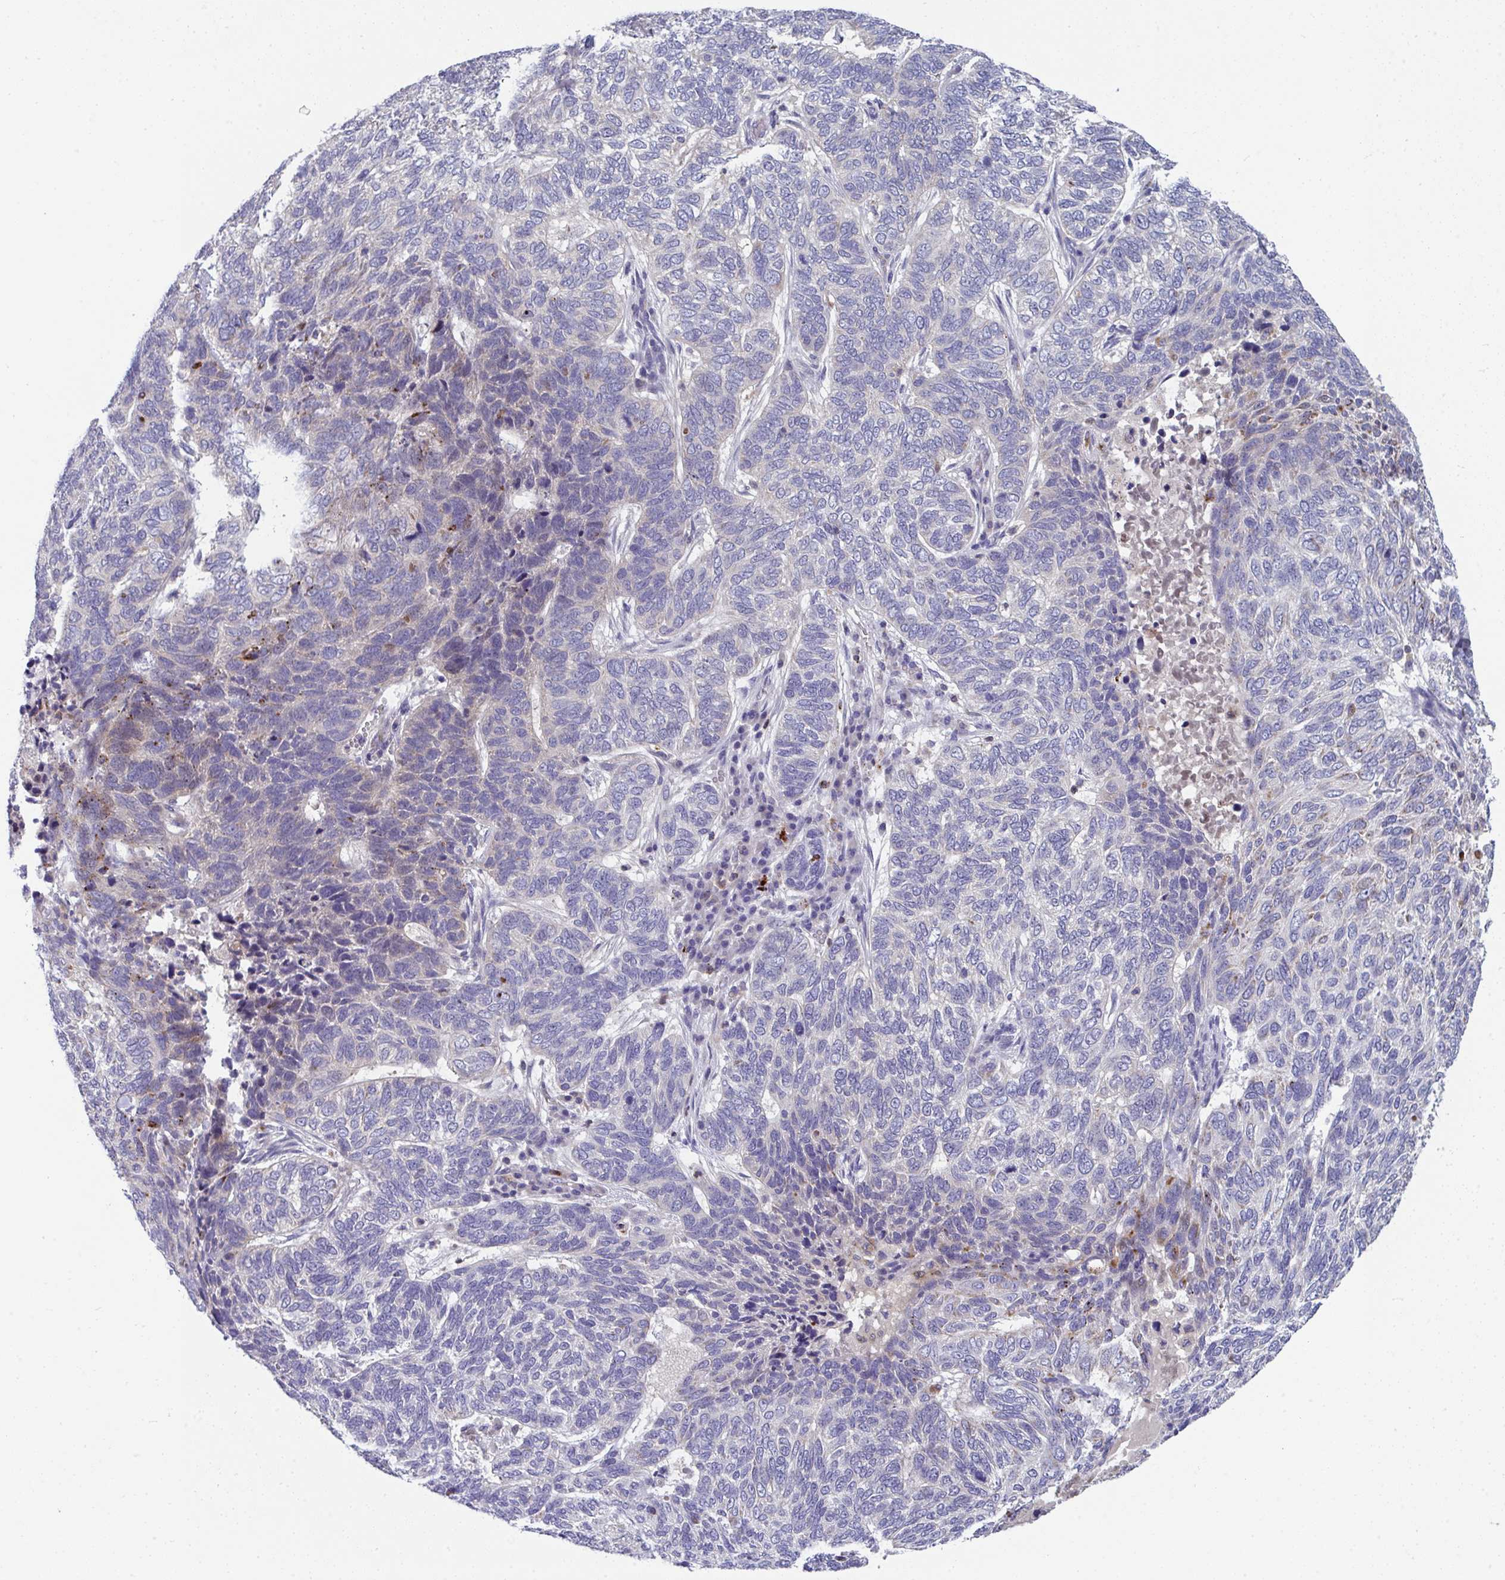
{"staining": {"intensity": "negative", "quantity": "none", "location": "none"}, "tissue": "skin cancer", "cell_type": "Tumor cells", "image_type": "cancer", "snomed": [{"axis": "morphology", "description": "Basal cell carcinoma"}, {"axis": "topography", "description": "Skin"}], "caption": "Protein analysis of skin basal cell carcinoma displays no significant staining in tumor cells.", "gene": "AOC2", "patient": {"sex": "female", "age": 65}}